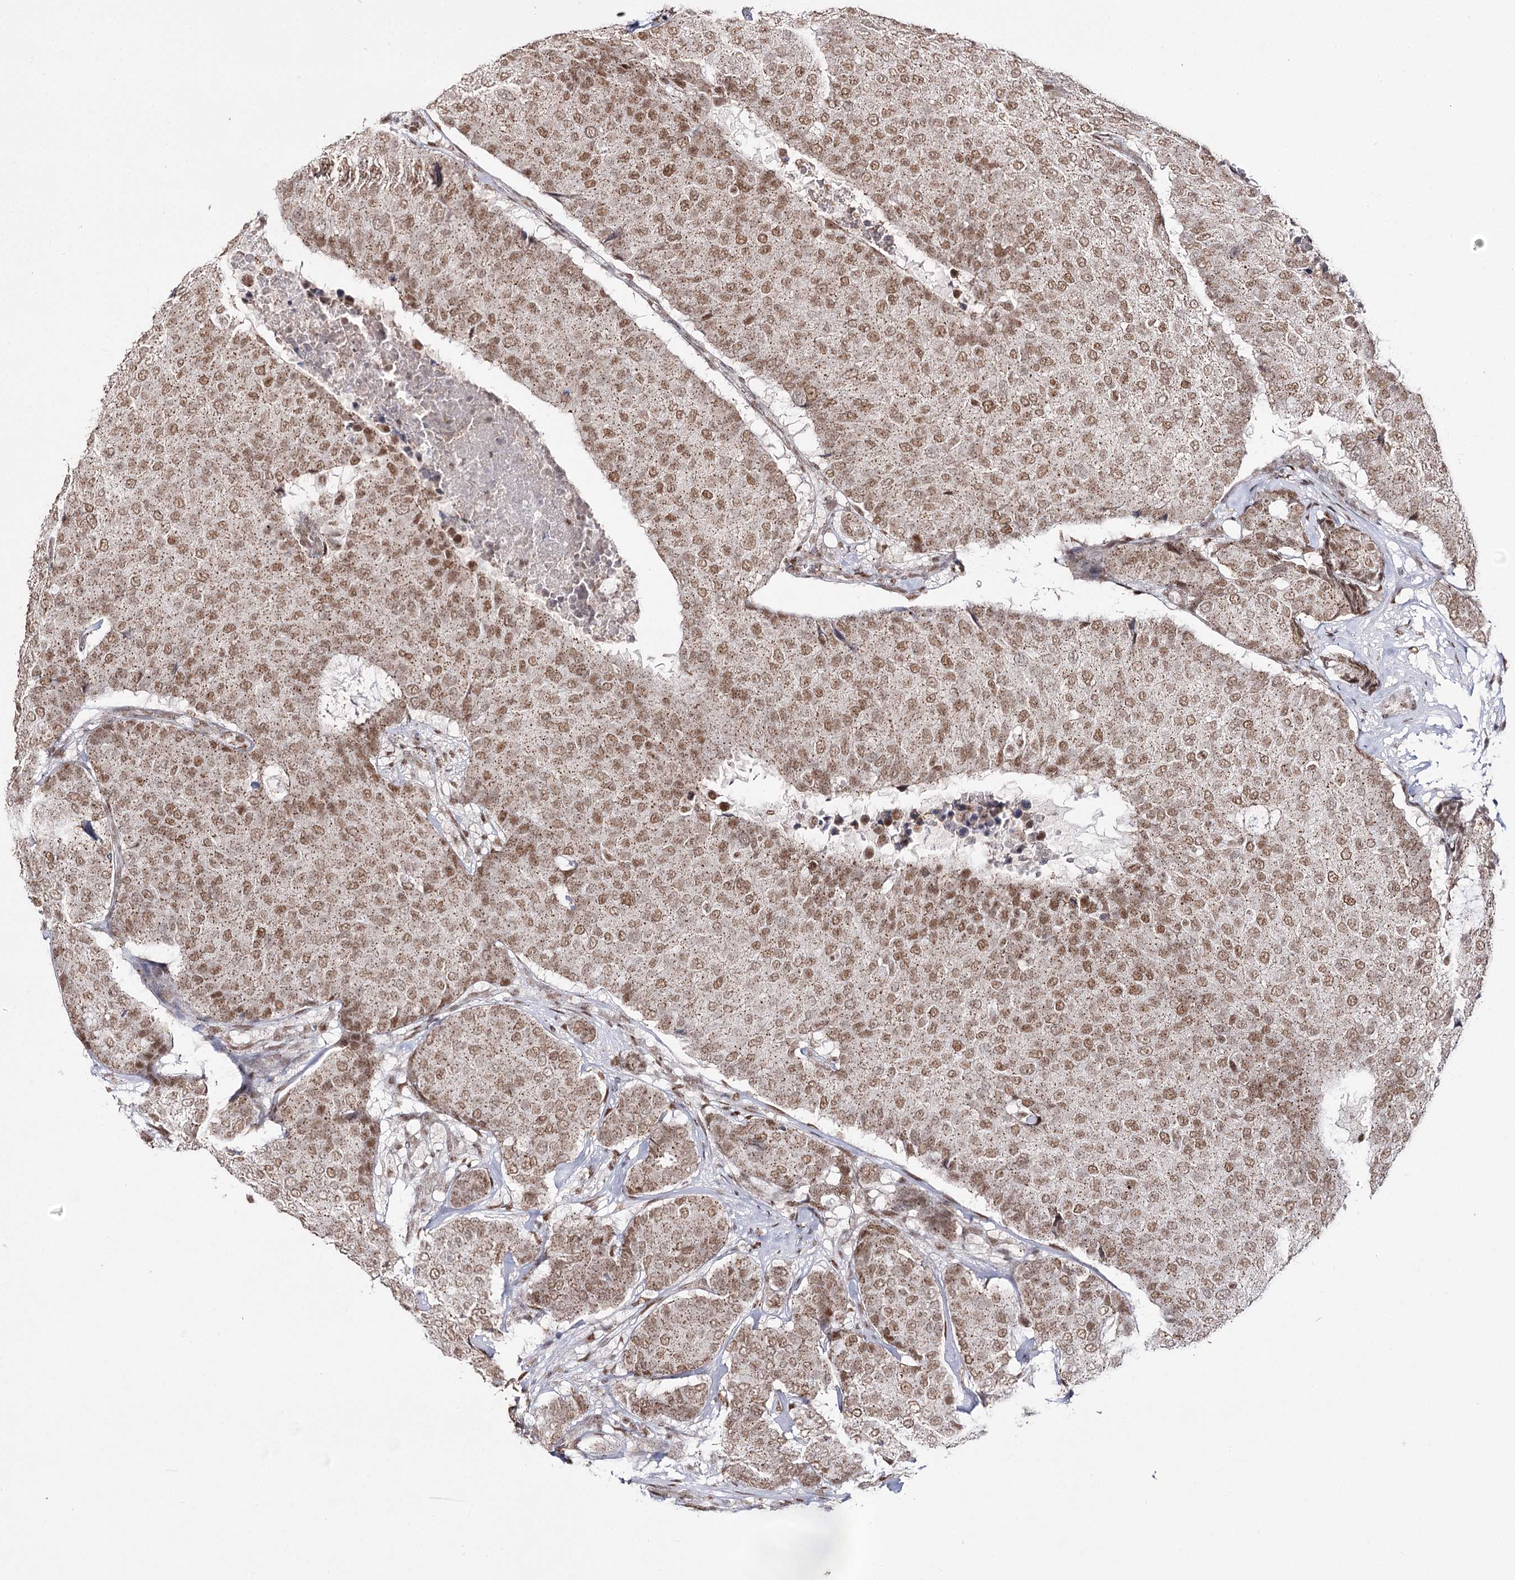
{"staining": {"intensity": "moderate", "quantity": ">75%", "location": "cytoplasmic/membranous,nuclear"}, "tissue": "breast cancer", "cell_type": "Tumor cells", "image_type": "cancer", "snomed": [{"axis": "morphology", "description": "Duct carcinoma"}, {"axis": "topography", "description": "Breast"}], "caption": "DAB (3,3'-diaminobenzidine) immunohistochemical staining of breast cancer shows moderate cytoplasmic/membranous and nuclear protein expression in about >75% of tumor cells.", "gene": "VGLL4", "patient": {"sex": "female", "age": 75}}